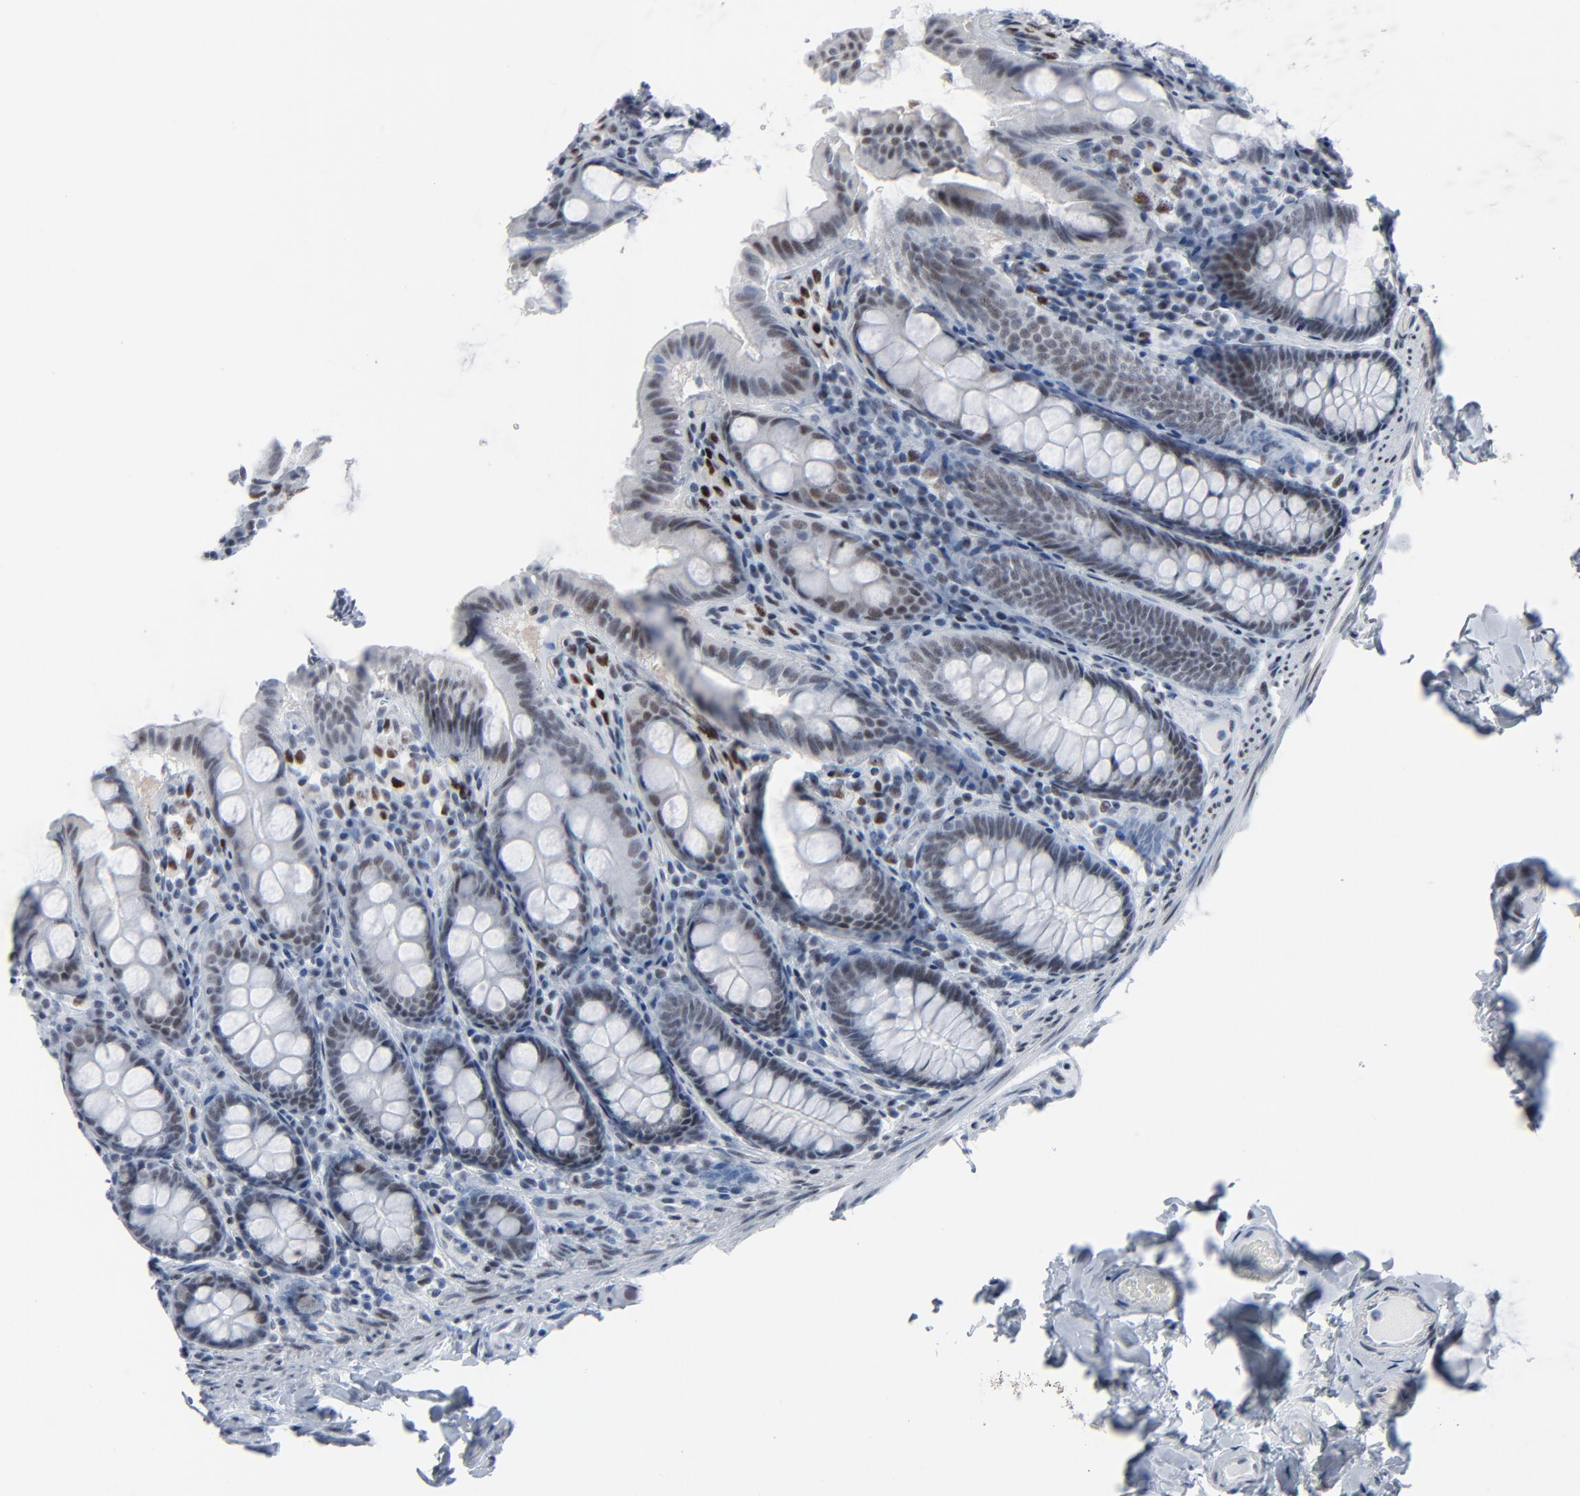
{"staining": {"intensity": "negative", "quantity": "none", "location": "none"}, "tissue": "colon", "cell_type": "Endothelial cells", "image_type": "normal", "snomed": [{"axis": "morphology", "description": "Normal tissue, NOS"}, {"axis": "topography", "description": "Colon"}], "caption": "Immunohistochemistry photomicrograph of unremarkable human colon stained for a protein (brown), which exhibits no staining in endothelial cells.", "gene": "SIRT1", "patient": {"sex": "female", "age": 61}}